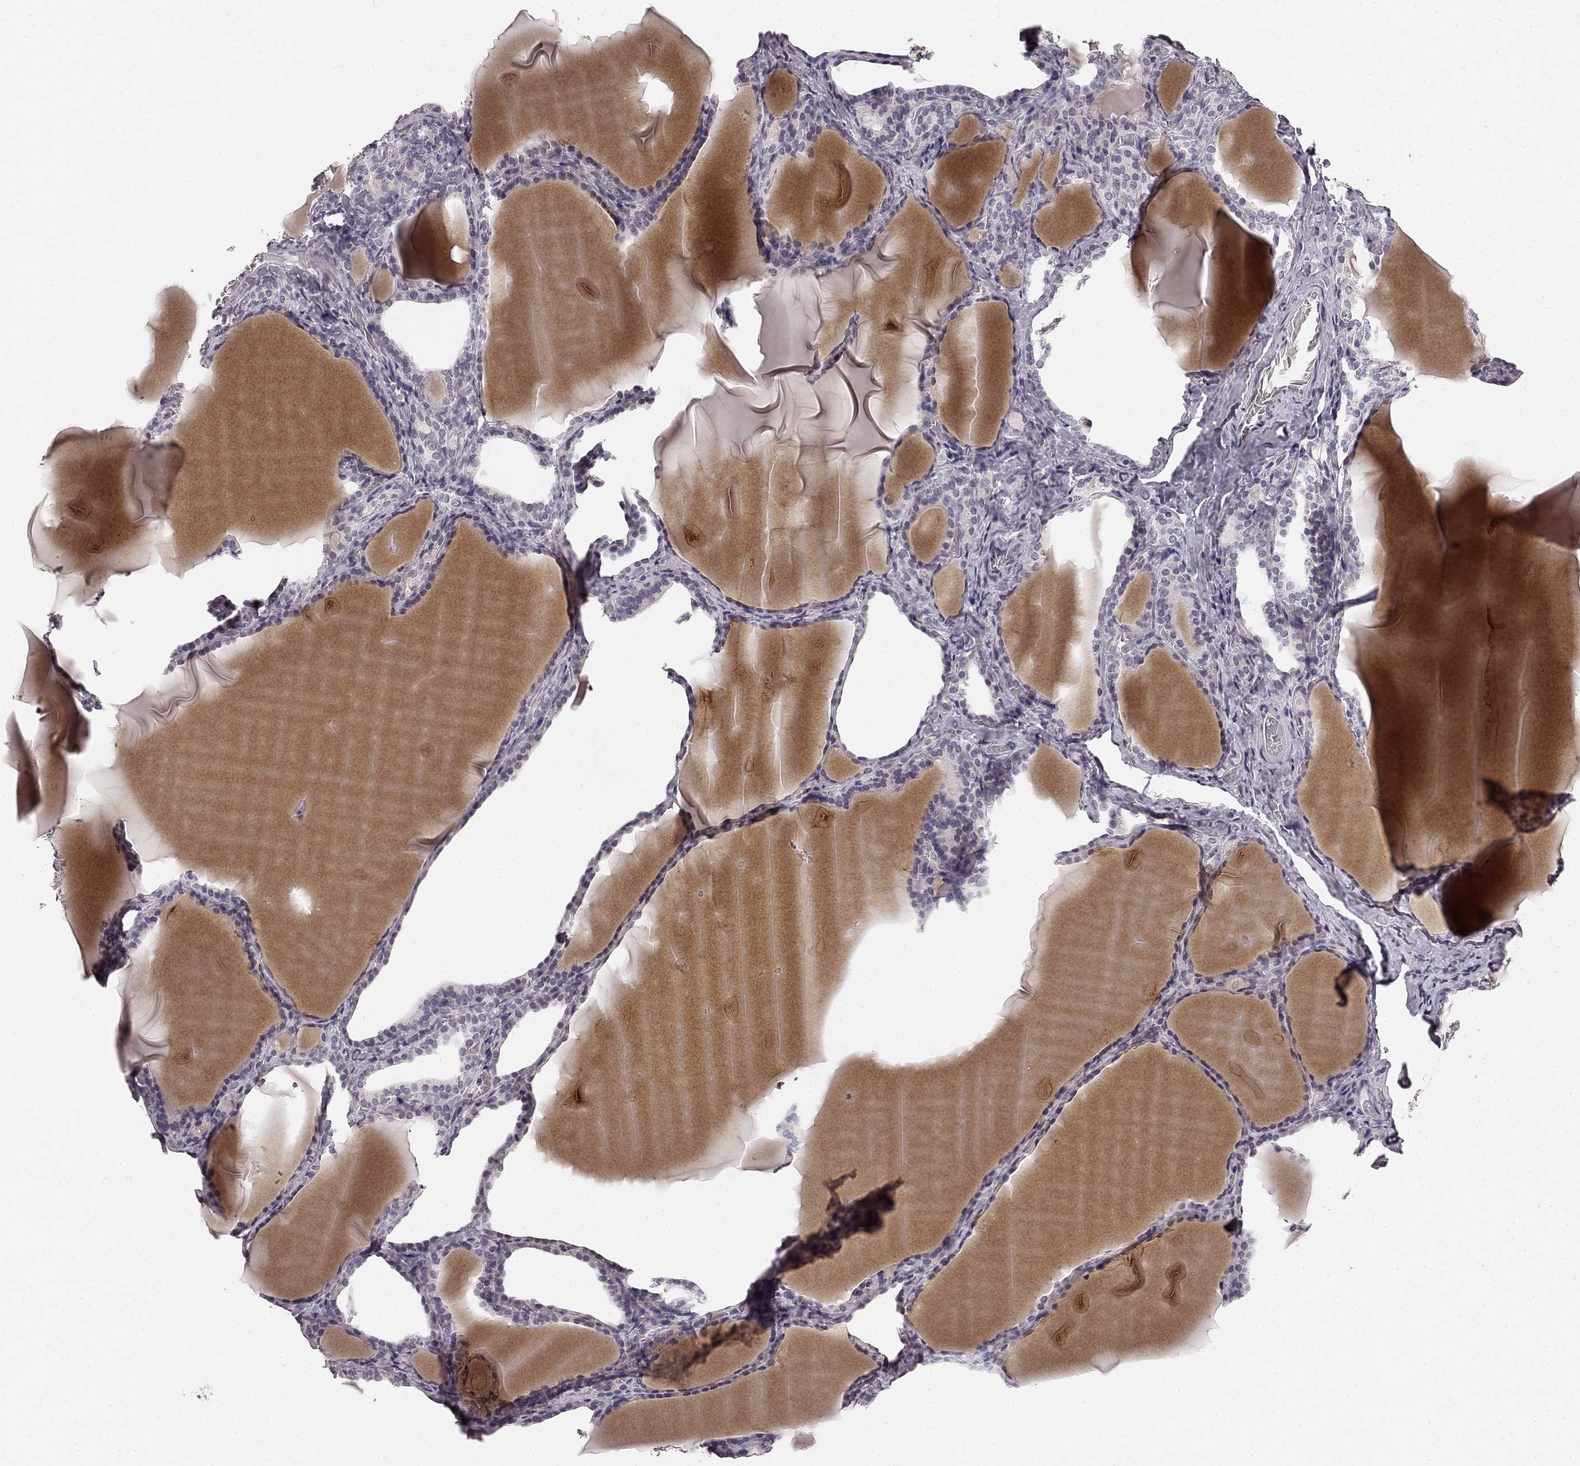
{"staining": {"intensity": "negative", "quantity": "none", "location": "none"}, "tissue": "thyroid gland", "cell_type": "Glandular cells", "image_type": "normal", "snomed": [{"axis": "morphology", "description": "Normal tissue, NOS"}, {"axis": "morphology", "description": "Hyperplasia, NOS"}, {"axis": "topography", "description": "Thyroid gland"}], "caption": "Protein analysis of benign thyroid gland demonstrates no significant expression in glandular cells.", "gene": "HCN4", "patient": {"sex": "female", "age": 27}}